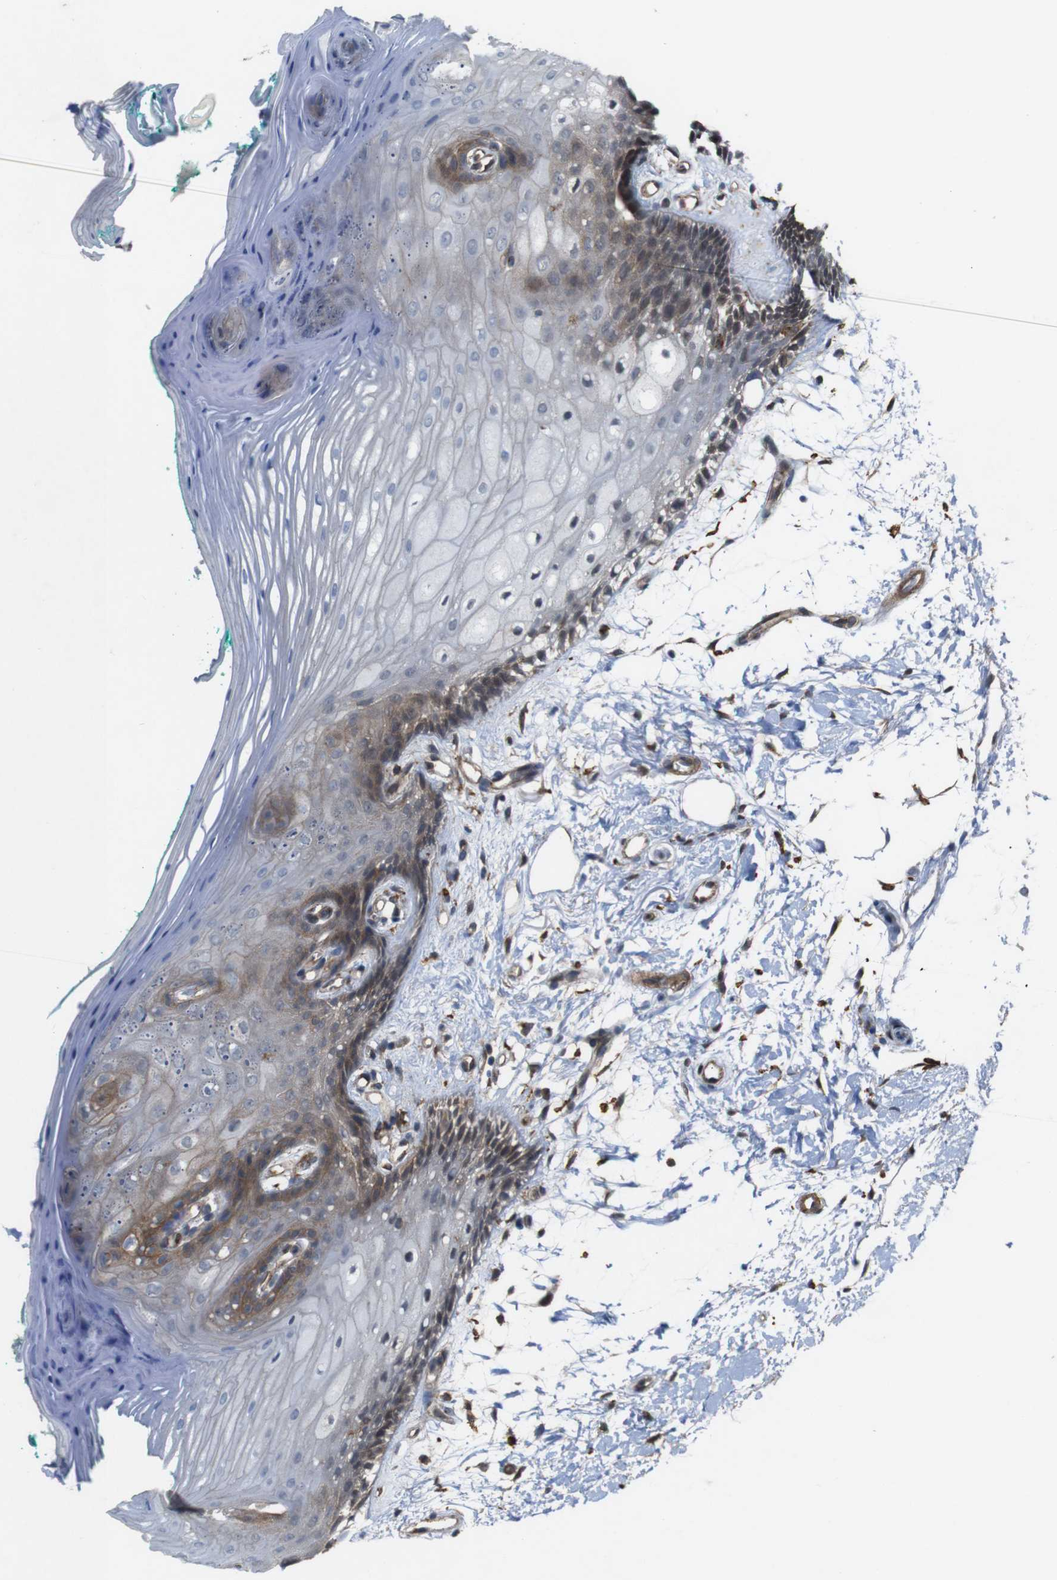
{"staining": {"intensity": "moderate", "quantity": "25%-75%", "location": "cytoplasmic/membranous"}, "tissue": "oral mucosa", "cell_type": "Squamous epithelial cells", "image_type": "normal", "snomed": [{"axis": "morphology", "description": "Normal tissue, NOS"}, {"axis": "topography", "description": "Skeletal muscle"}, {"axis": "topography", "description": "Oral tissue"}, {"axis": "topography", "description": "Peripheral nerve tissue"}], "caption": "Benign oral mucosa shows moderate cytoplasmic/membranous expression in about 25%-75% of squamous epithelial cells.", "gene": "PTGER4", "patient": {"sex": "female", "age": 84}}